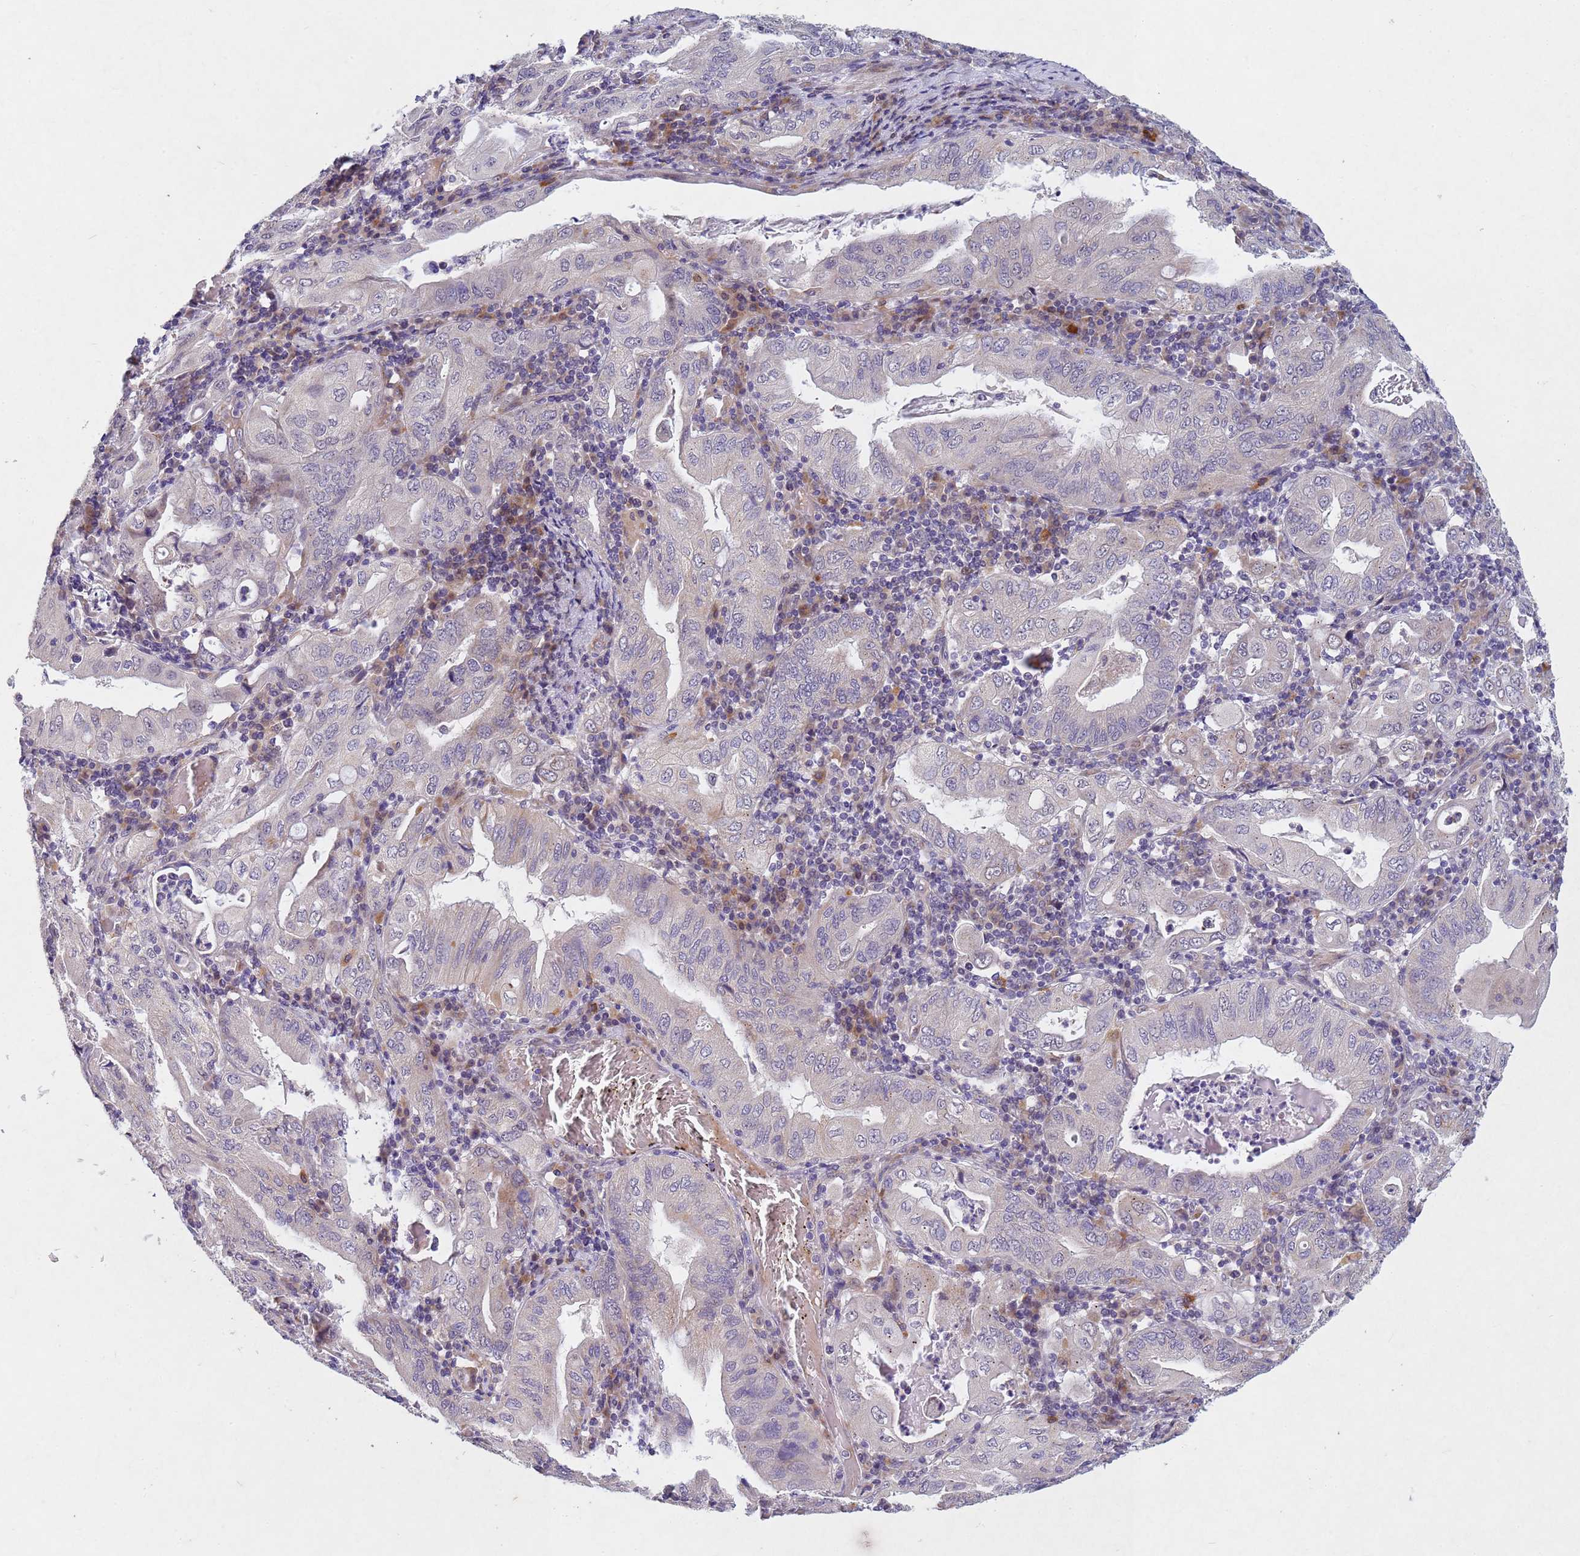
{"staining": {"intensity": "negative", "quantity": "none", "location": "none"}, "tissue": "stomach cancer", "cell_type": "Tumor cells", "image_type": "cancer", "snomed": [{"axis": "morphology", "description": "Normal tissue, NOS"}, {"axis": "morphology", "description": "Adenocarcinoma, NOS"}, {"axis": "topography", "description": "Esophagus"}, {"axis": "topography", "description": "Stomach, upper"}, {"axis": "topography", "description": "Peripheral nerve tissue"}], "caption": "Immunohistochemical staining of stomach adenocarcinoma reveals no significant positivity in tumor cells. (Brightfield microscopy of DAB IHC at high magnification).", "gene": "TNPO2", "patient": {"sex": "male", "age": 62}}